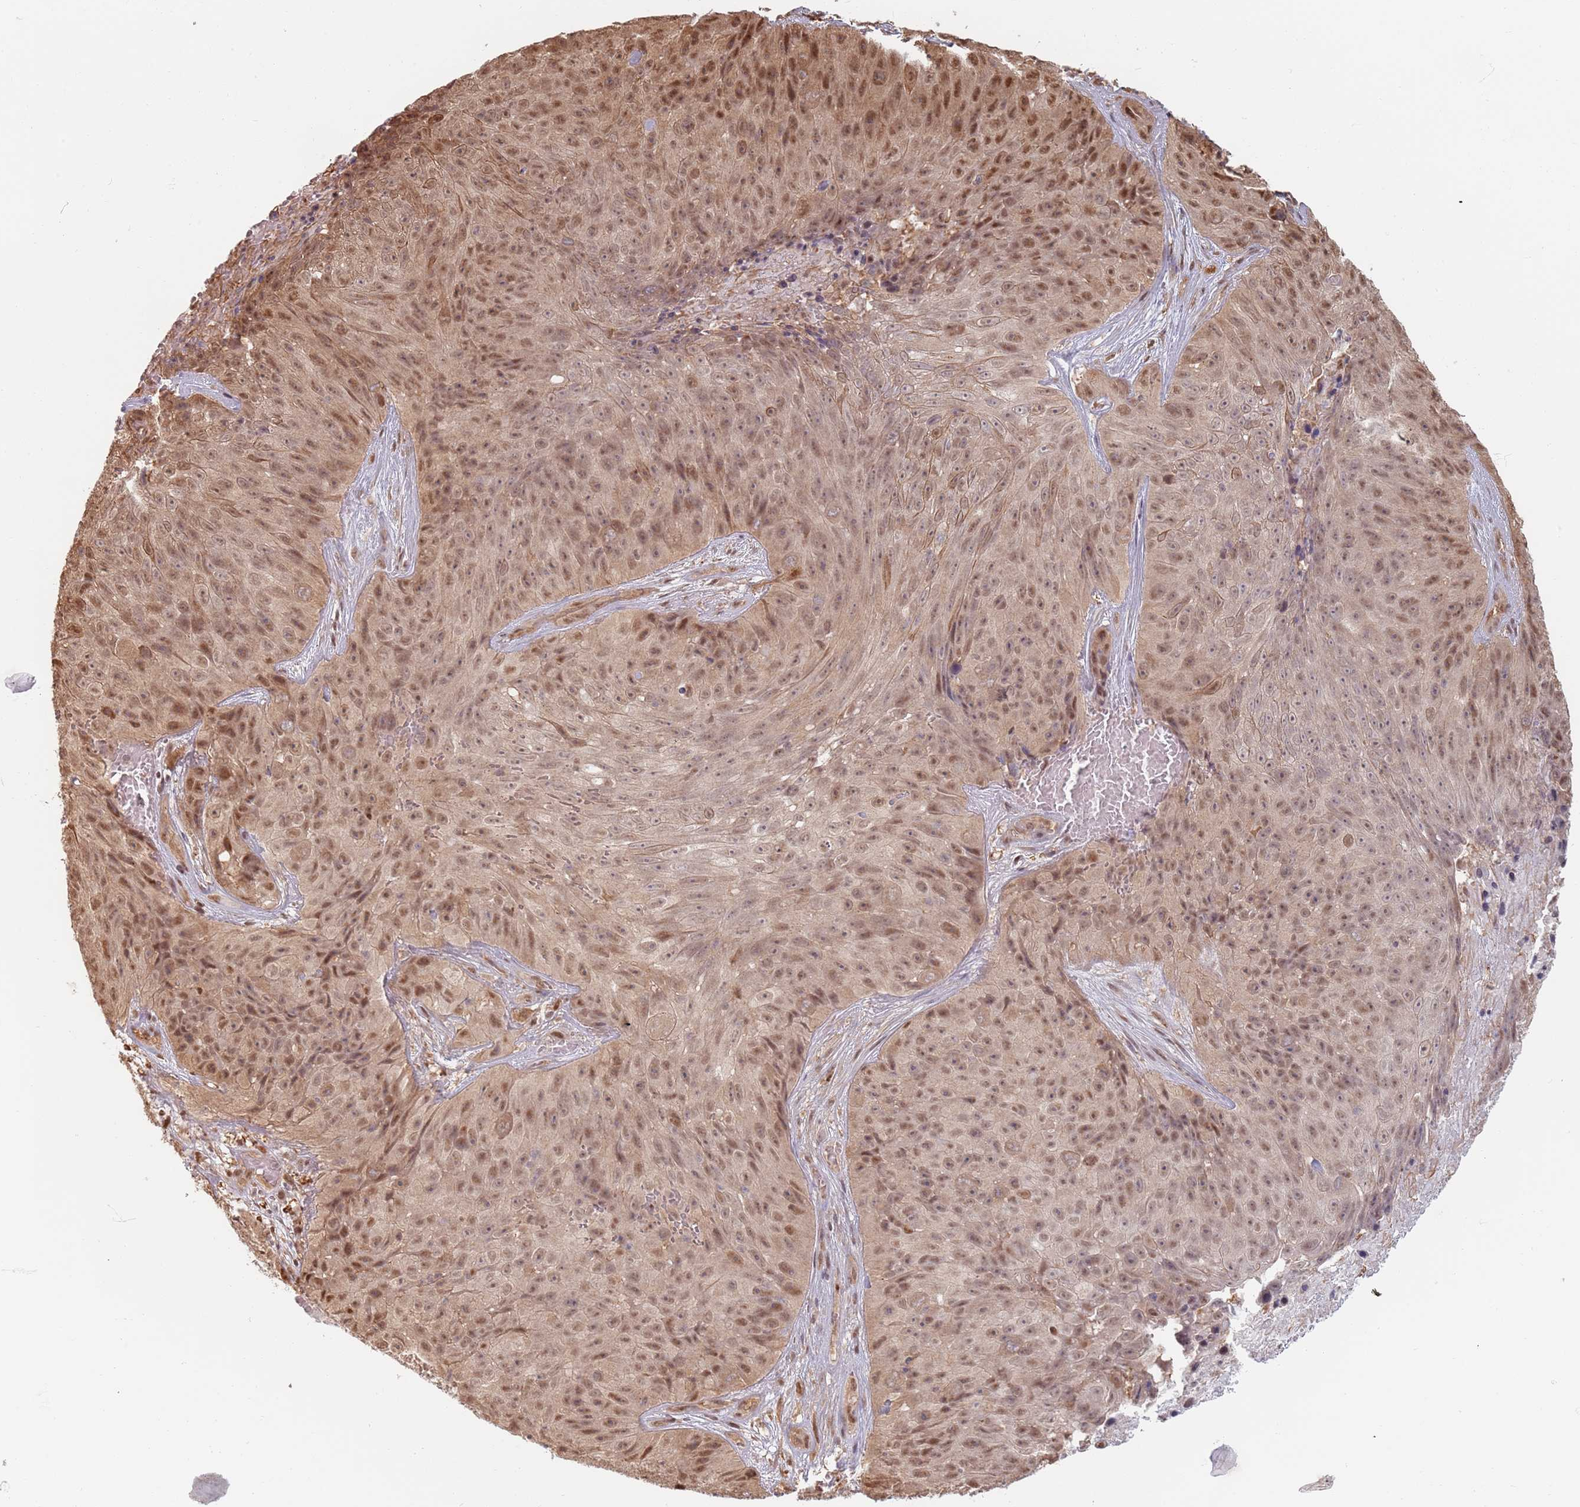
{"staining": {"intensity": "moderate", "quantity": ">75%", "location": "nuclear"}, "tissue": "skin cancer", "cell_type": "Tumor cells", "image_type": "cancer", "snomed": [{"axis": "morphology", "description": "Squamous cell carcinoma, NOS"}, {"axis": "topography", "description": "Skin"}], "caption": "Moderate nuclear expression for a protein is appreciated in approximately >75% of tumor cells of skin cancer using immunohistochemistry.", "gene": "PLSCR5", "patient": {"sex": "female", "age": 87}}